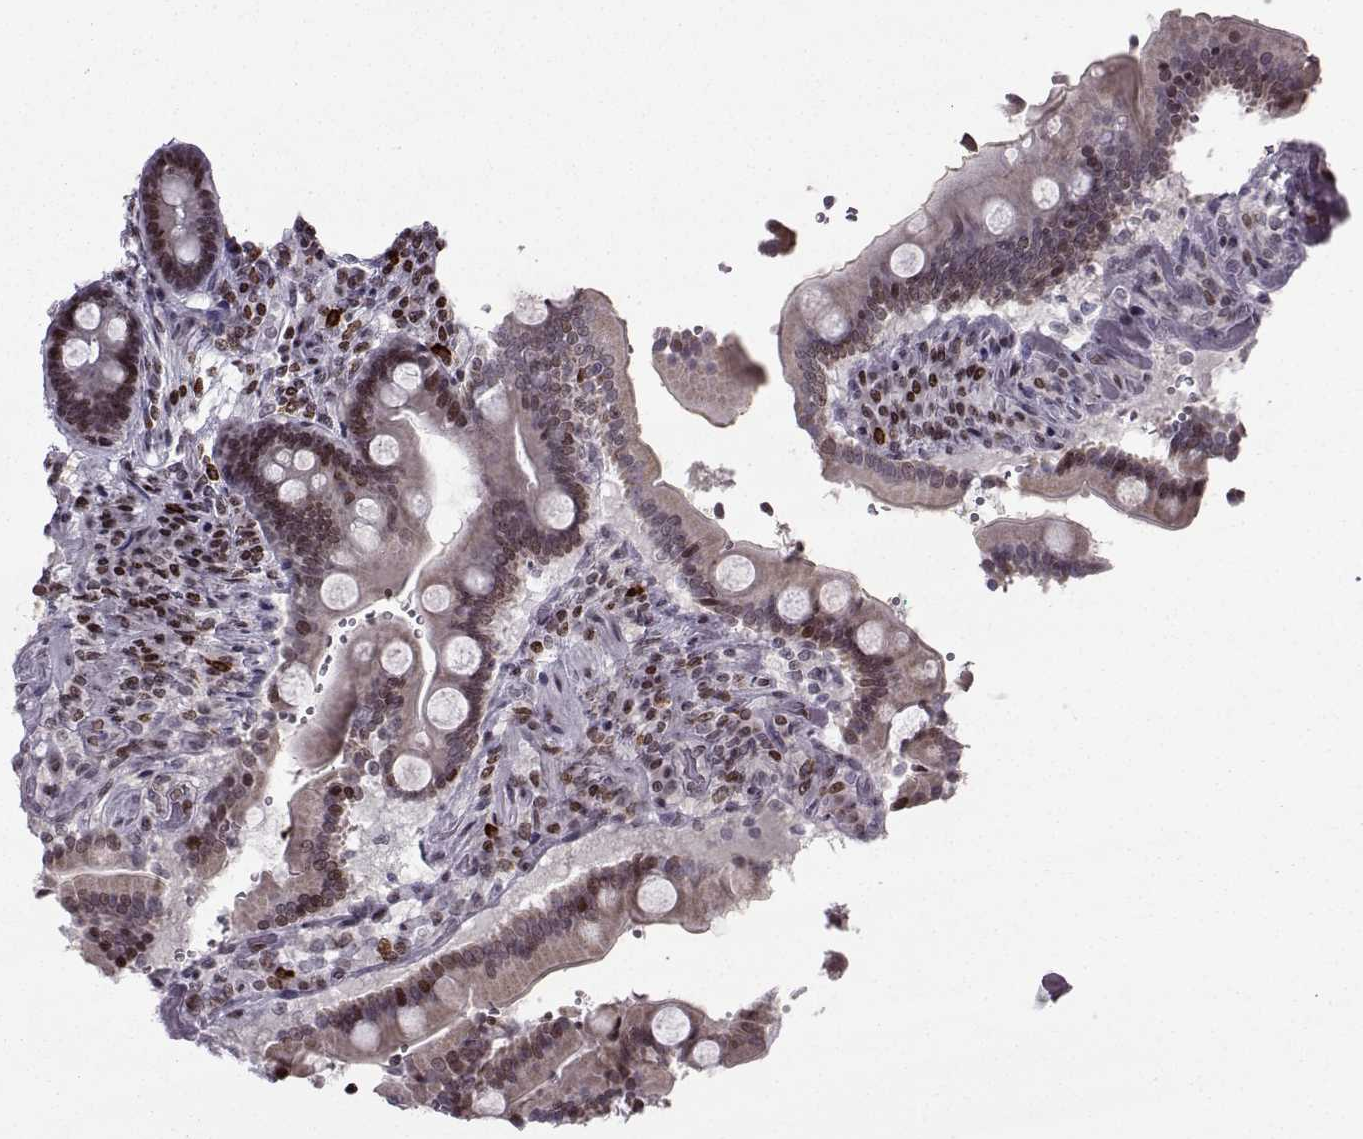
{"staining": {"intensity": "moderate", "quantity": "<25%", "location": "nuclear"}, "tissue": "duodenum", "cell_type": "Glandular cells", "image_type": "normal", "snomed": [{"axis": "morphology", "description": "Normal tissue, NOS"}, {"axis": "topography", "description": "Duodenum"}], "caption": "Brown immunohistochemical staining in normal duodenum displays moderate nuclear expression in about <25% of glandular cells. (Stains: DAB in brown, nuclei in blue, Microscopy: brightfield microscopy at high magnification).", "gene": "ZNF19", "patient": {"sex": "female", "age": 62}}